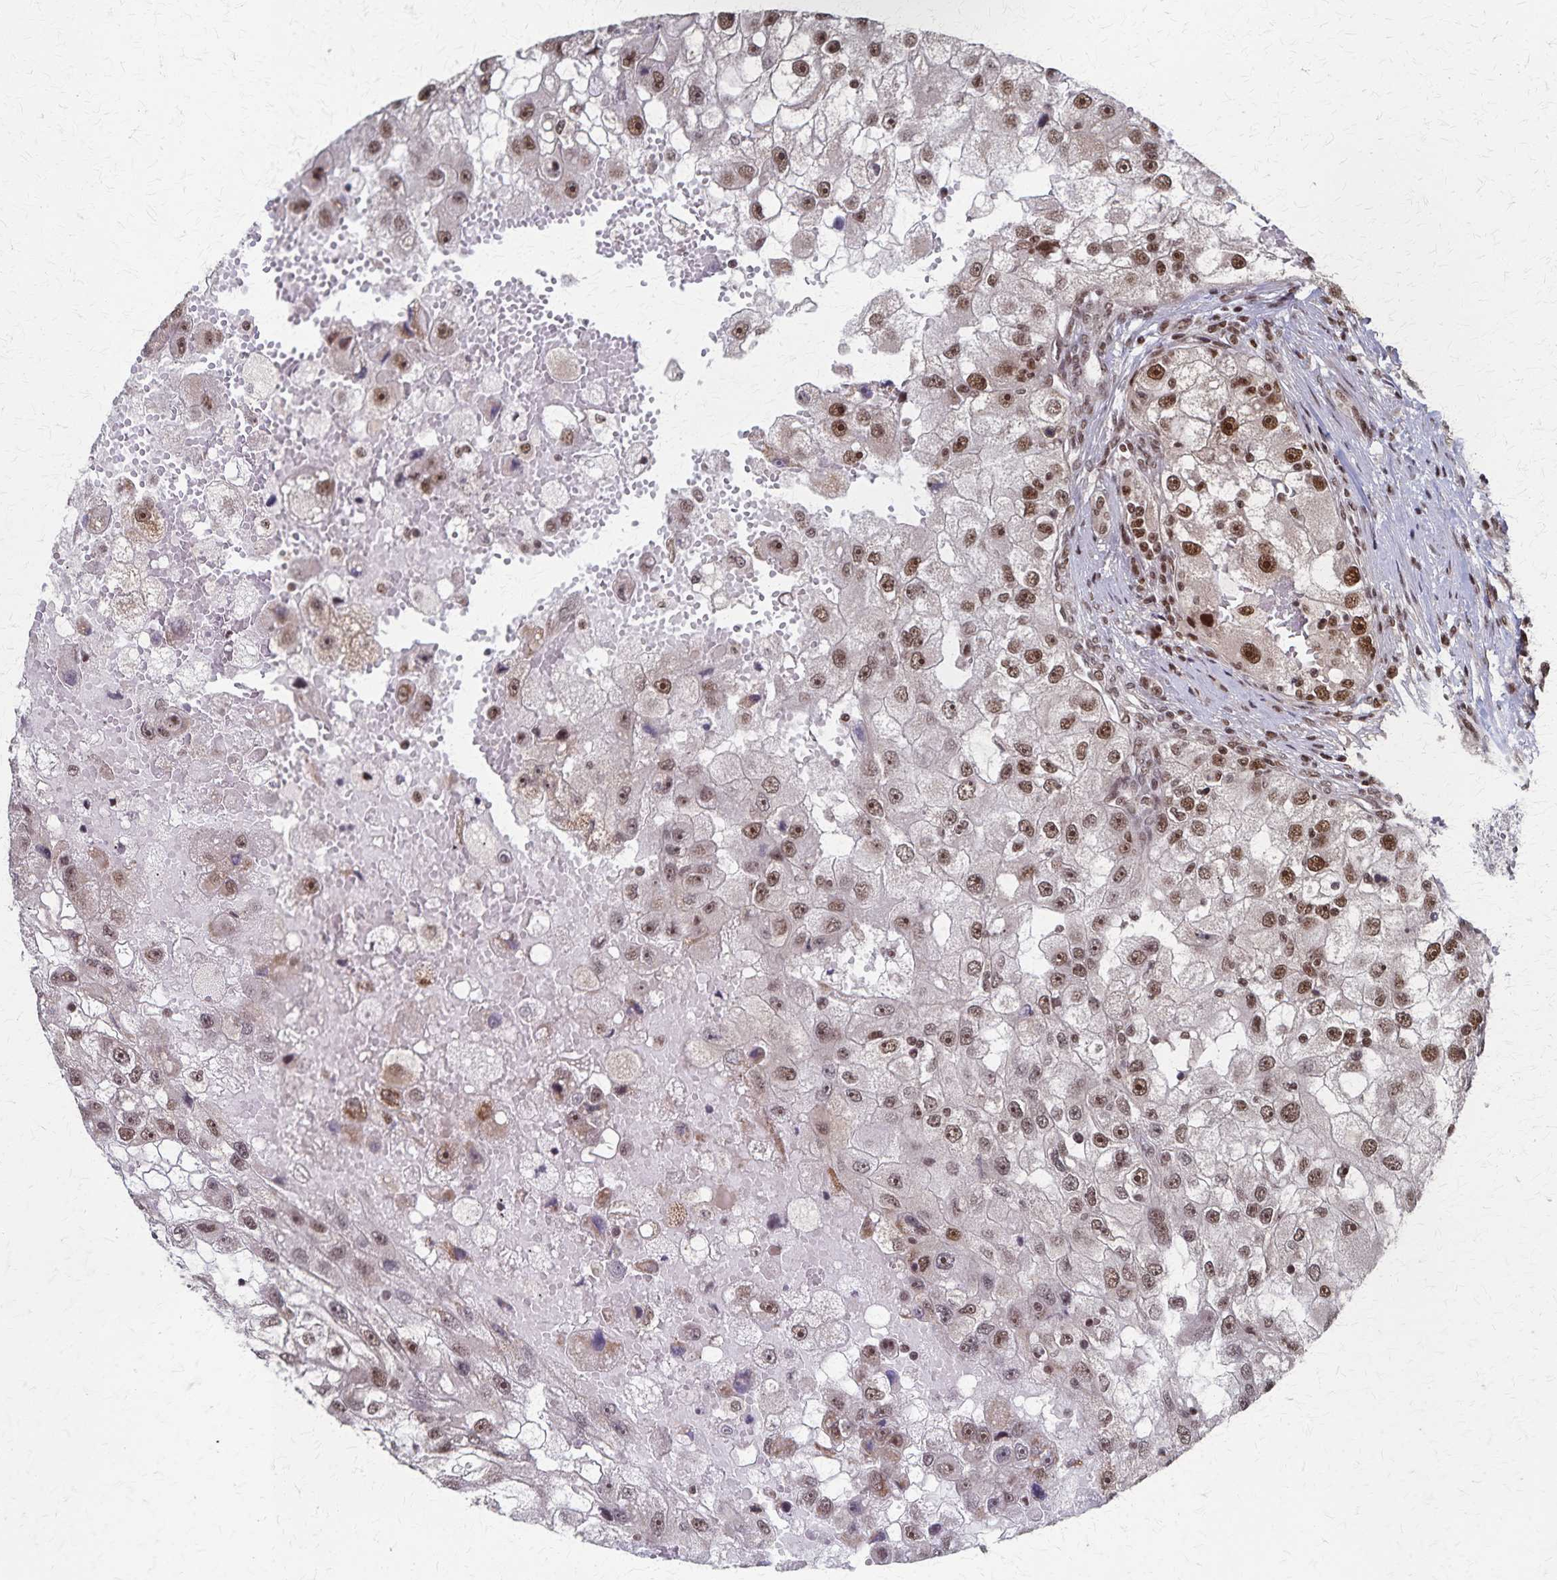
{"staining": {"intensity": "moderate", "quantity": "25%-75%", "location": "nuclear"}, "tissue": "renal cancer", "cell_type": "Tumor cells", "image_type": "cancer", "snomed": [{"axis": "morphology", "description": "Adenocarcinoma, NOS"}, {"axis": "topography", "description": "Kidney"}], "caption": "High-magnification brightfield microscopy of adenocarcinoma (renal) stained with DAB (3,3'-diaminobenzidine) (brown) and counterstained with hematoxylin (blue). tumor cells exhibit moderate nuclear expression is identified in about25%-75% of cells.", "gene": "GTF2B", "patient": {"sex": "male", "age": 63}}